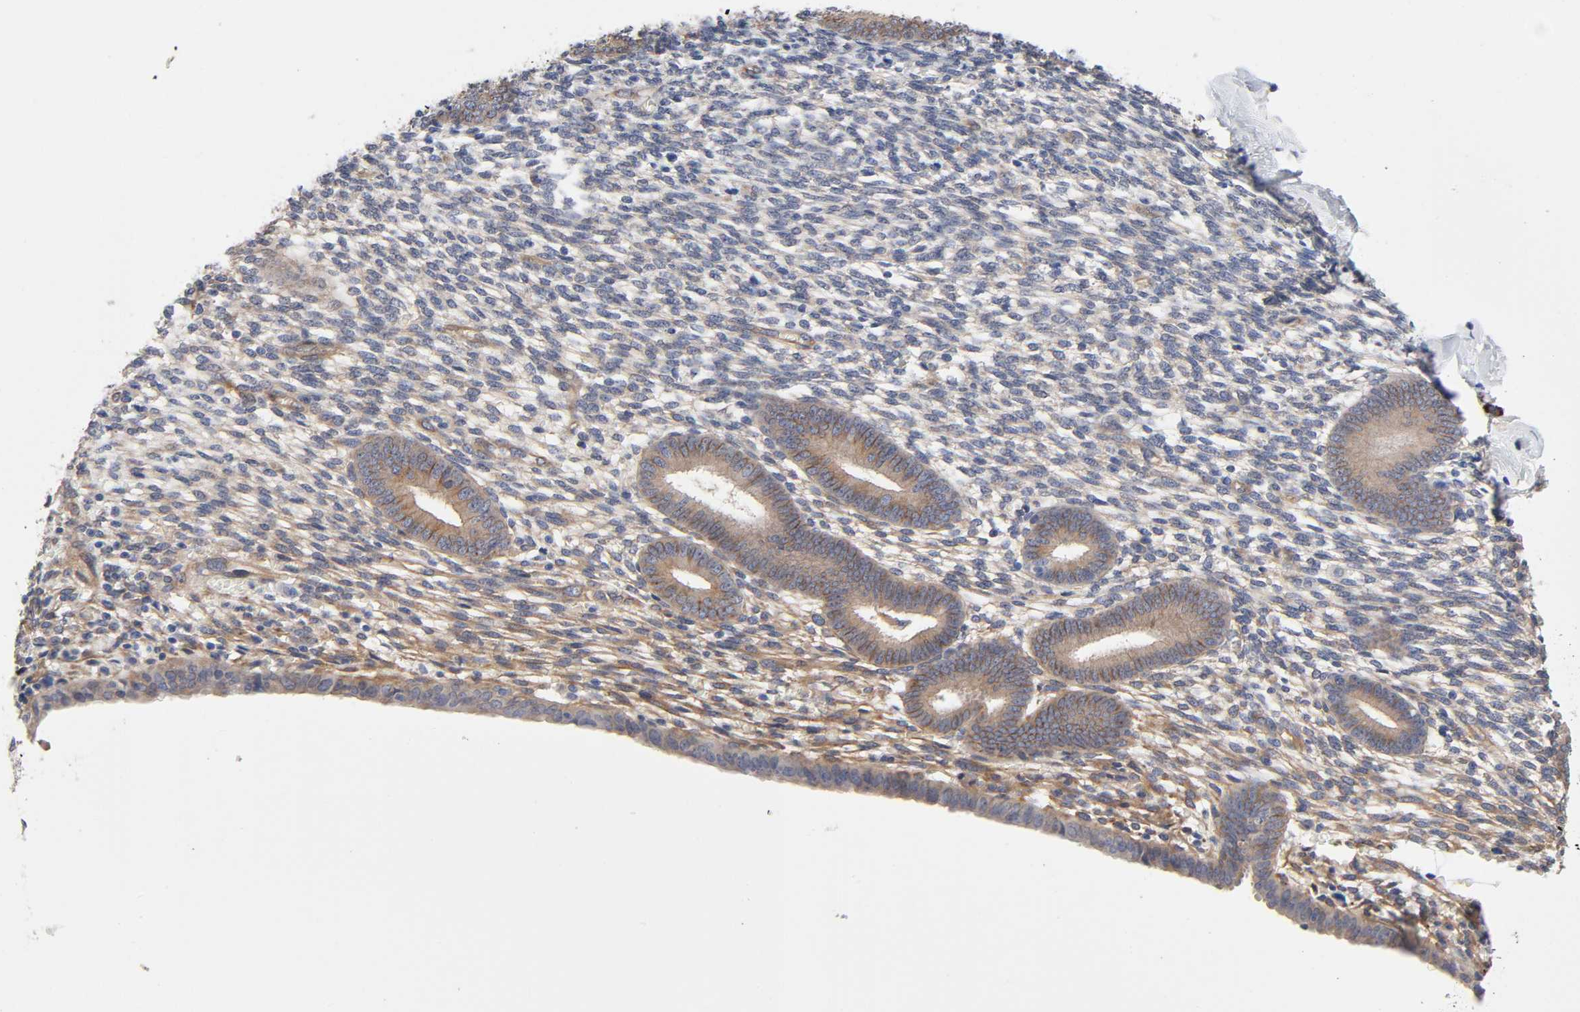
{"staining": {"intensity": "negative", "quantity": "none", "location": "none"}, "tissue": "endometrium", "cell_type": "Cells in endometrial stroma", "image_type": "normal", "snomed": [{"axis": "morphology", "description": "Normal tissue, NOS"}, {"axis": "topography", "description": "Endometrium"}], "caption": "This is an immunohistochemistry (IHC) micrograph of unremarkable endometrium. There is no positivity in cells in endometrial stroma.", "gene": "RAB13", "patient": {"sex": "female", "age": 57}}